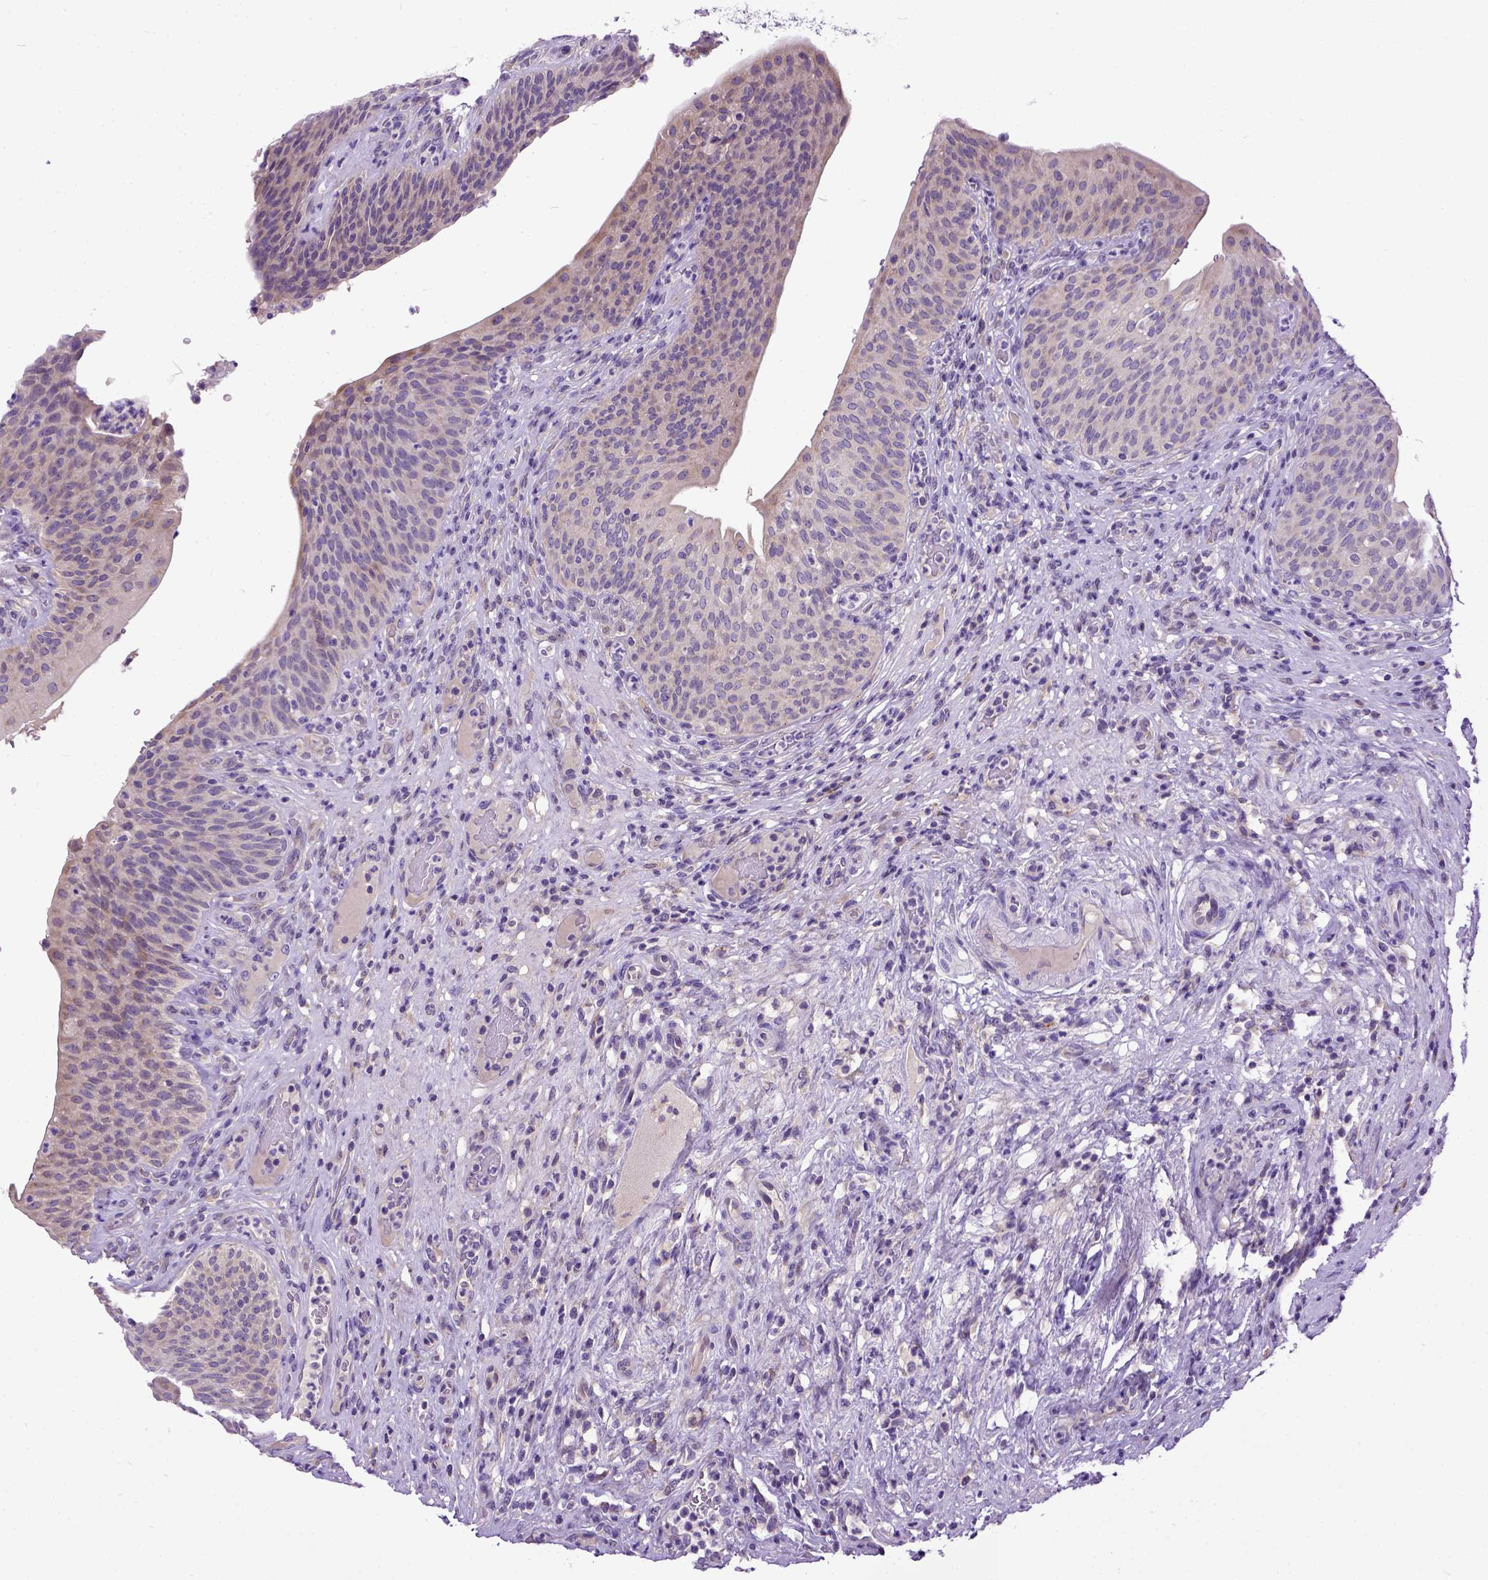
{"staining": {"intensity": "weak", "quantity": "25%-75%", "location": "cytoplasmic/membranous"}, "tissue": "urinary bladder", "cell_type": "Urothelial cells", "image_type": "normal", "snomed": [{"axis": "morphology", "description": "Normal tissue, NOS"}, {"axis": "topography", "description": "Urinary bladder"}, {"axis": "topography", "description": "Peripheral nerve tissue"}], "caption": "IHC micrograph of benign human urinary bladder stained for a protein (brown), which shows low levels of weak cytoplasmic/membranous staining in approximately 25%-75% of urothelial cells.", "gene": "NEK5", "patient": {"sex": "male", "age": 66}}